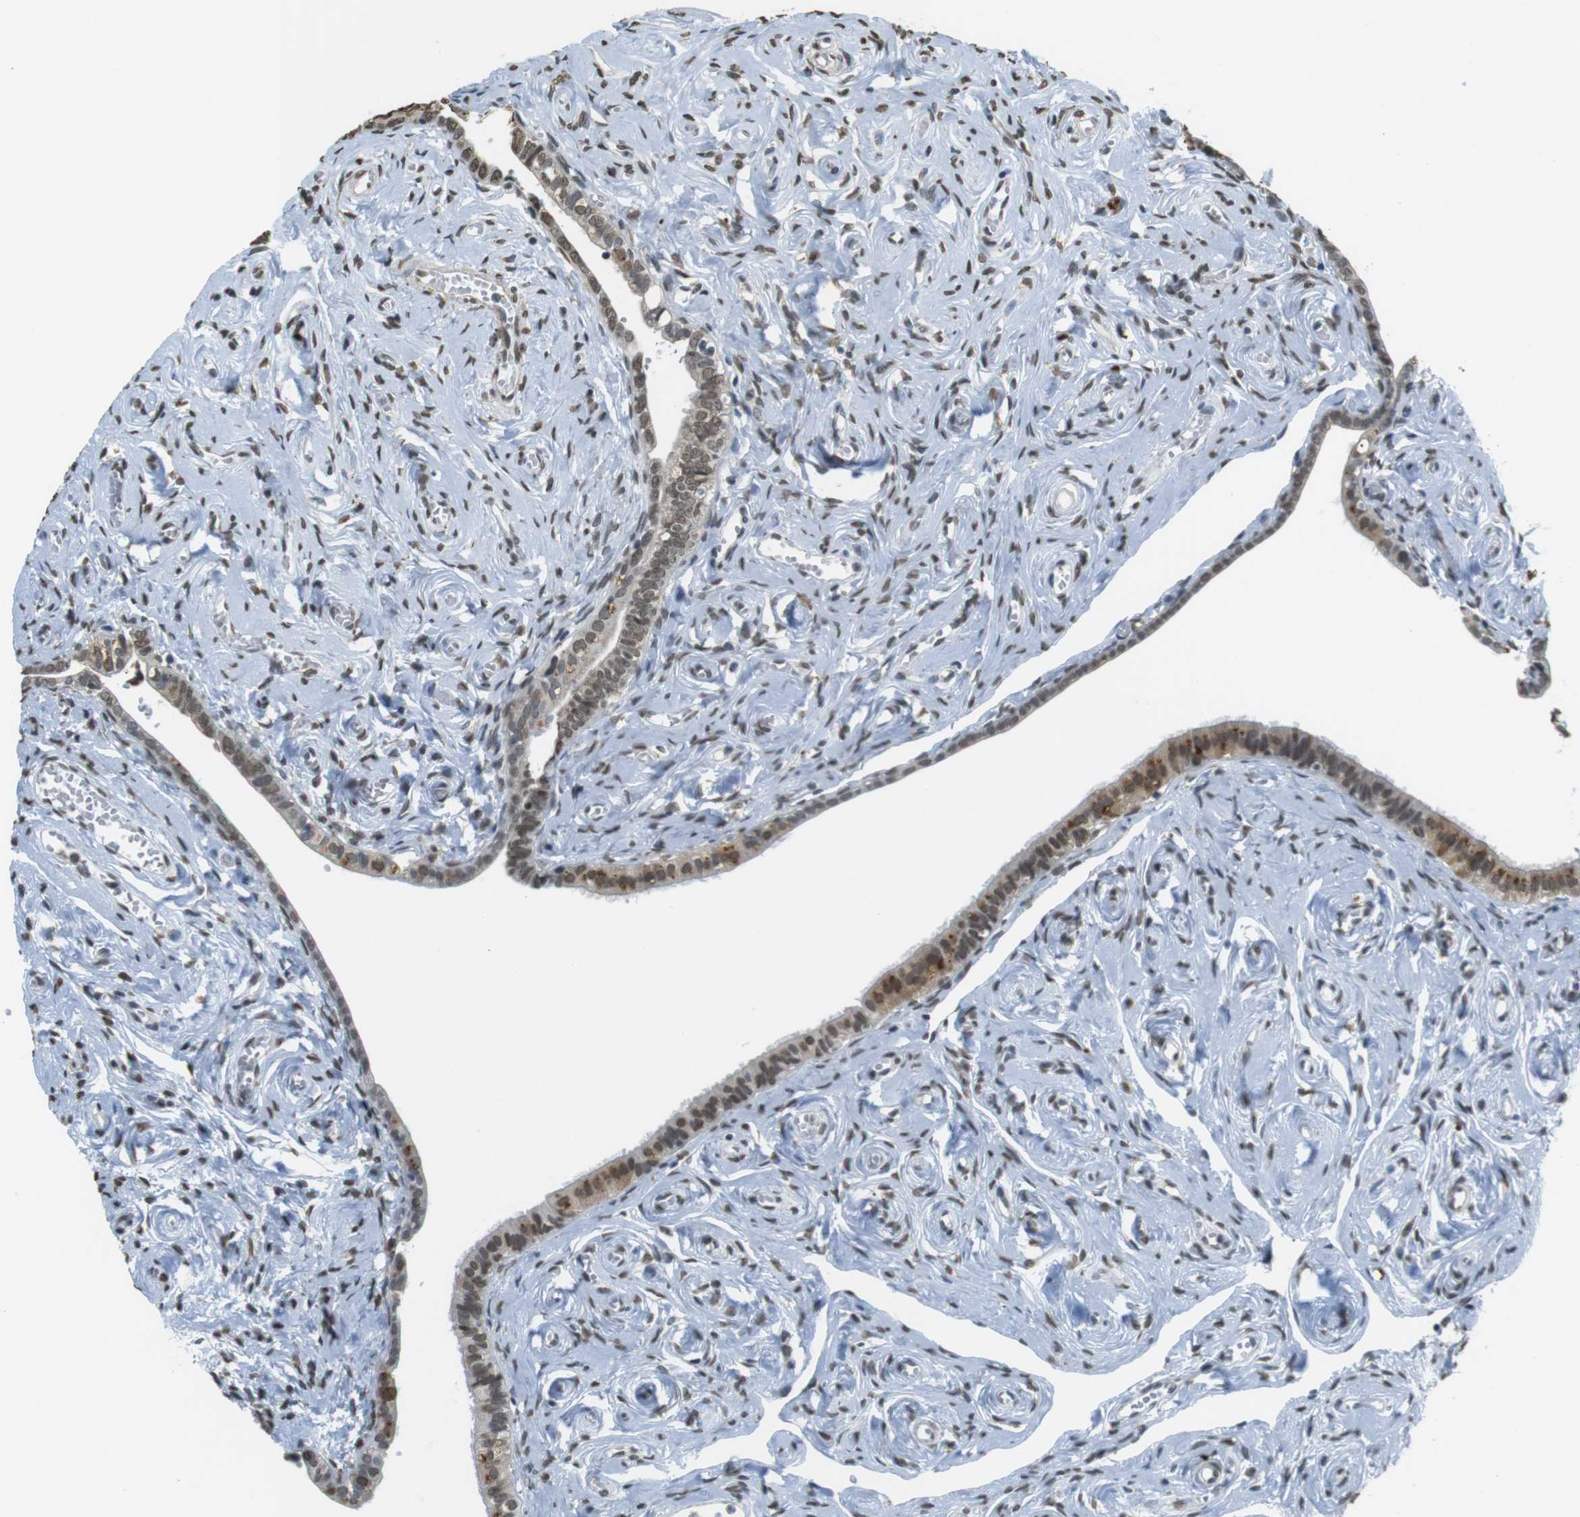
{"staining": {"intensity": "moderate", "quantity": "25%-75%", "location": "cytoplasmic/membranous,nuclear"}, "tissue": "fallopian tube", "cell_type": "Glandular cells", "image_type": "normal", "snomed": [{"axis": "morphology", "description": "Normal tissue, NOS"}, {"axis": "topography", "description": "Fallopian tube"}], "caption": "Immunohistochemical staining of unremarkable human fallopian tube shows medium levels of moderate cytoplasmic/membranous,nuclear staining in approximately 25%-75% of glandular cells. The staining is performed using DAB brown chromogen to label protein expression. The nuclei are counter-stained blue using hematoxylin.", "gene": "USP7", "patient": {"sex": "female", "age": 71}}